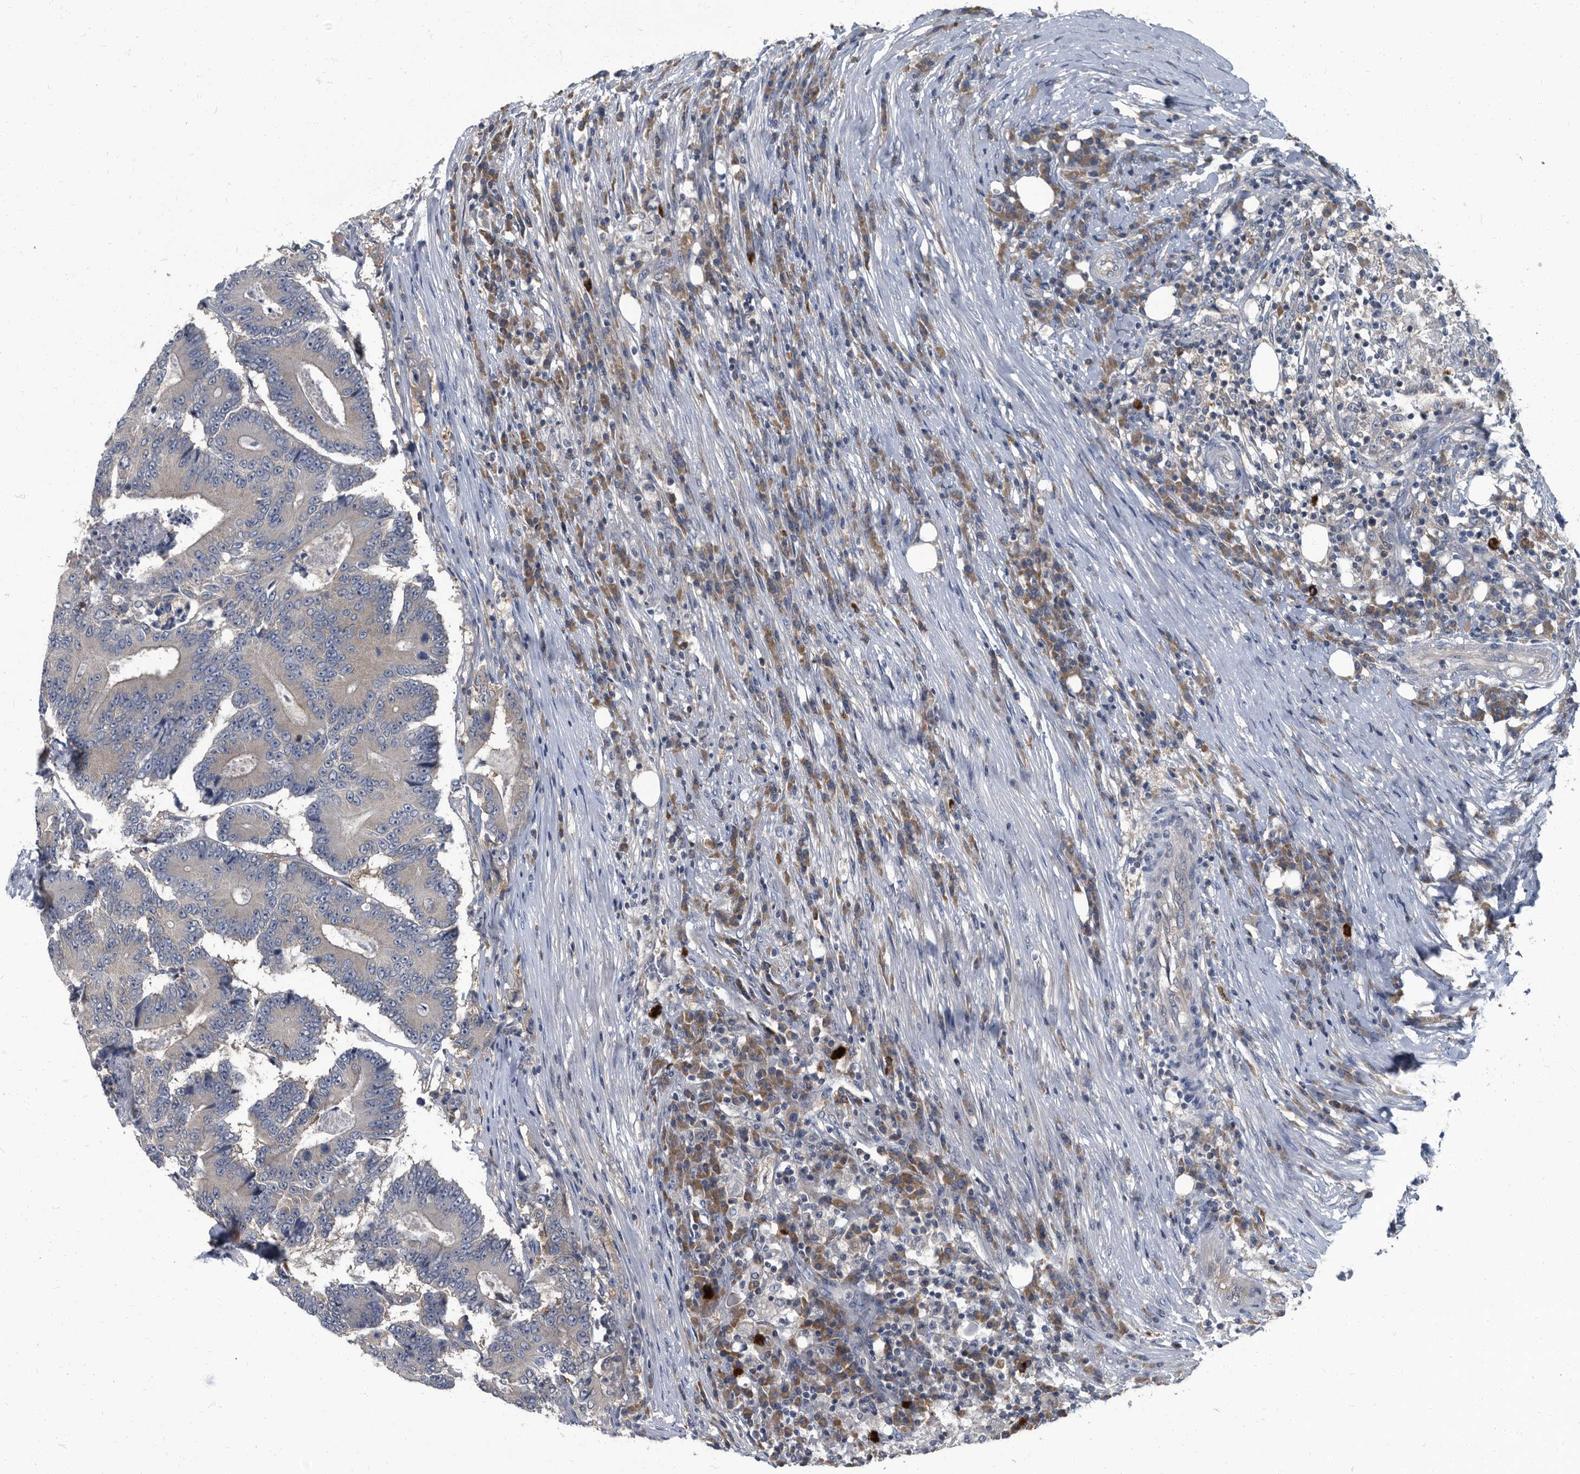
{"staining": {"intensity": "negative", "quantity": "none", "location": "none"}, "tissue": "colorectal cancer", "cell_type": "Tumor cells", "image_type": "cancer", "snomed": [{"axis": "morphology", "description": "Adenocarcinoma, NOS"}, {"axis": "topography", "description": "Colon"}], "caption": "DAB immunohistochemical staining of colorectal cancer reveals no significant positivity in tumor cells.", "gene": "CDV3", "patient": {"sex": "male", "age": 83}}